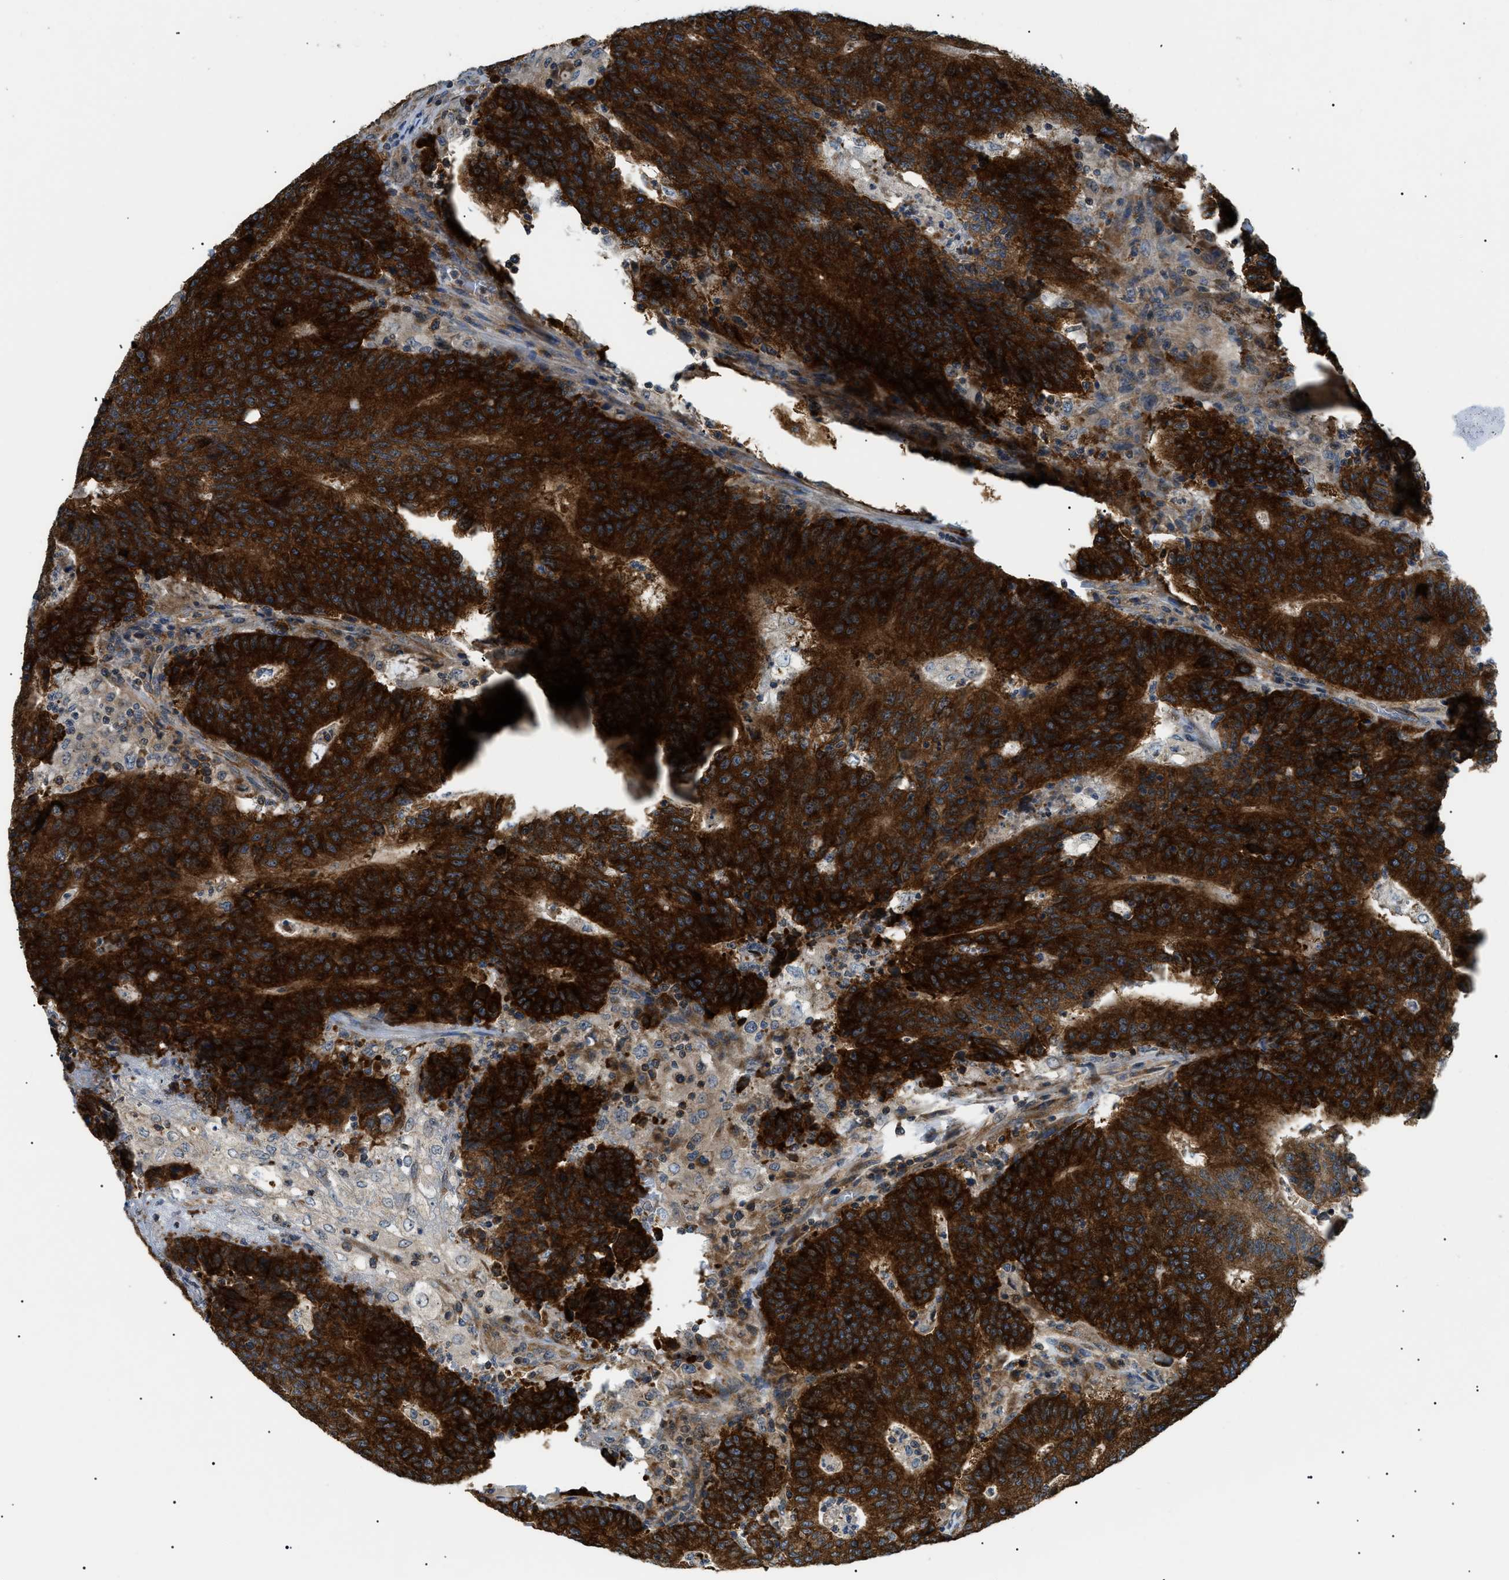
{"staining": {"intensity": "strong", "quantity": ">75%", "location": "cytoplasmic/membranous"}, "tissue": "colorectal cancer", "cell_type": "Tumor cells", "image_type": "cancer", "snomed": [{"axis": "morphology", "description": "Normal tissue, NOS"}, {"axis": "morphology", "description": "Adenocarcinoma, NOS"}, {"axis": "topography", "description": "Colon"}], "caption": "DAB immunohistochemical staining of colorectal adenocarcinoma demonstrates strong cytoplasmic/membranous protein positivity in approximately >75% of tumor cells.", "gene": "SRPK1", "patient": {"sex": "female", "age": 75}}